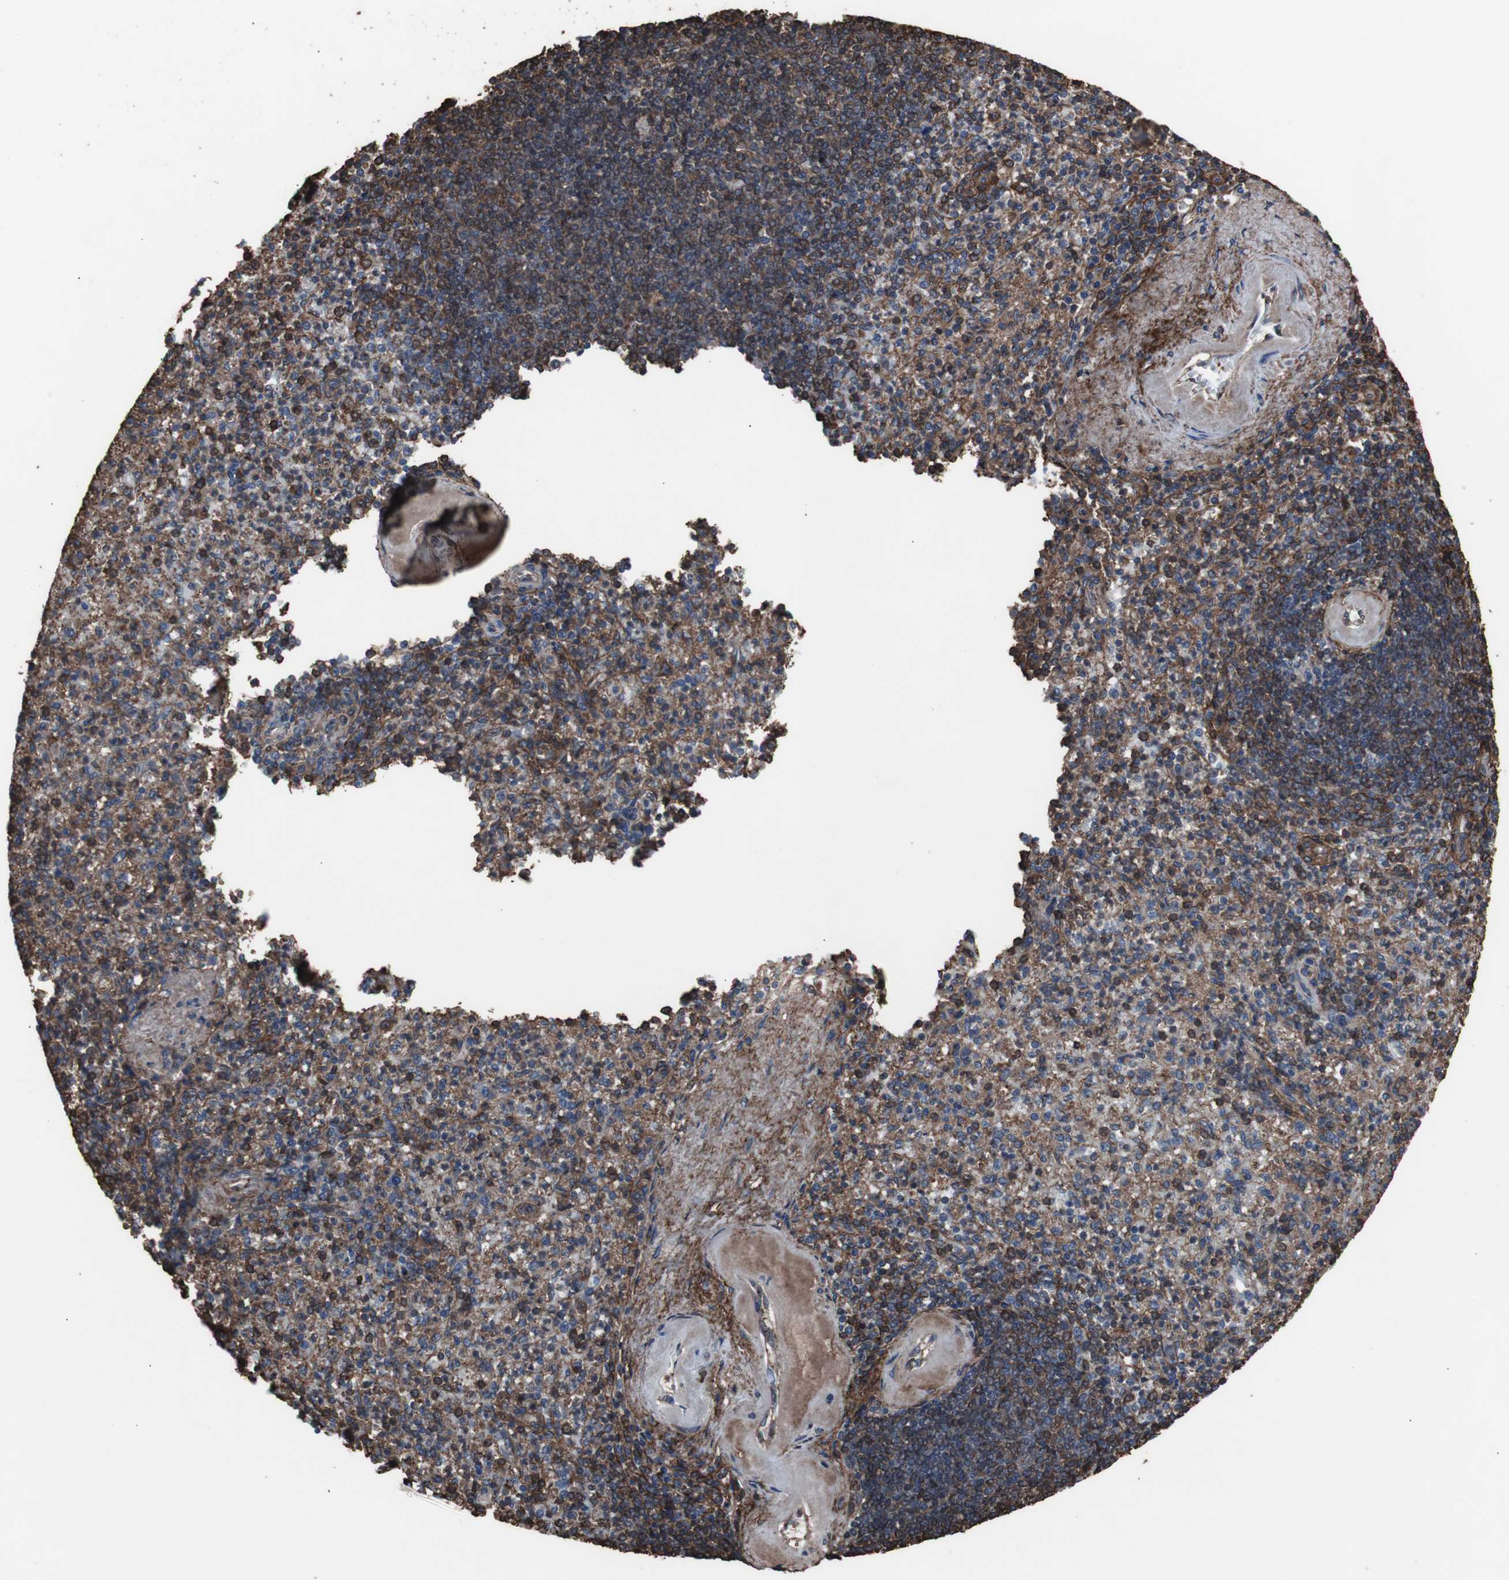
{"staining": {"intensity": "moderate", "quantity": "25%-75%", "location": "cytoplasmic/membranous"}, "tissue": "spleen", "cell_type": "Cells in red pulp", "image_type": "normal", "snomed": [{"axis": "morphology", "description": "Normal tissue, NOS"}, {"axis": "topography", "description": "Spleen"}], "caption": "Immunohistochemistry (DAB (3,3'-diaminobenzidine)) staining of benign human spleen reveals moderate cytoplasmic/membranous protein positivity in approximately 25%-75% of cells in red pulp.", "gene": "COL6A2", "patient": {"sex": "female", "age": 74}}